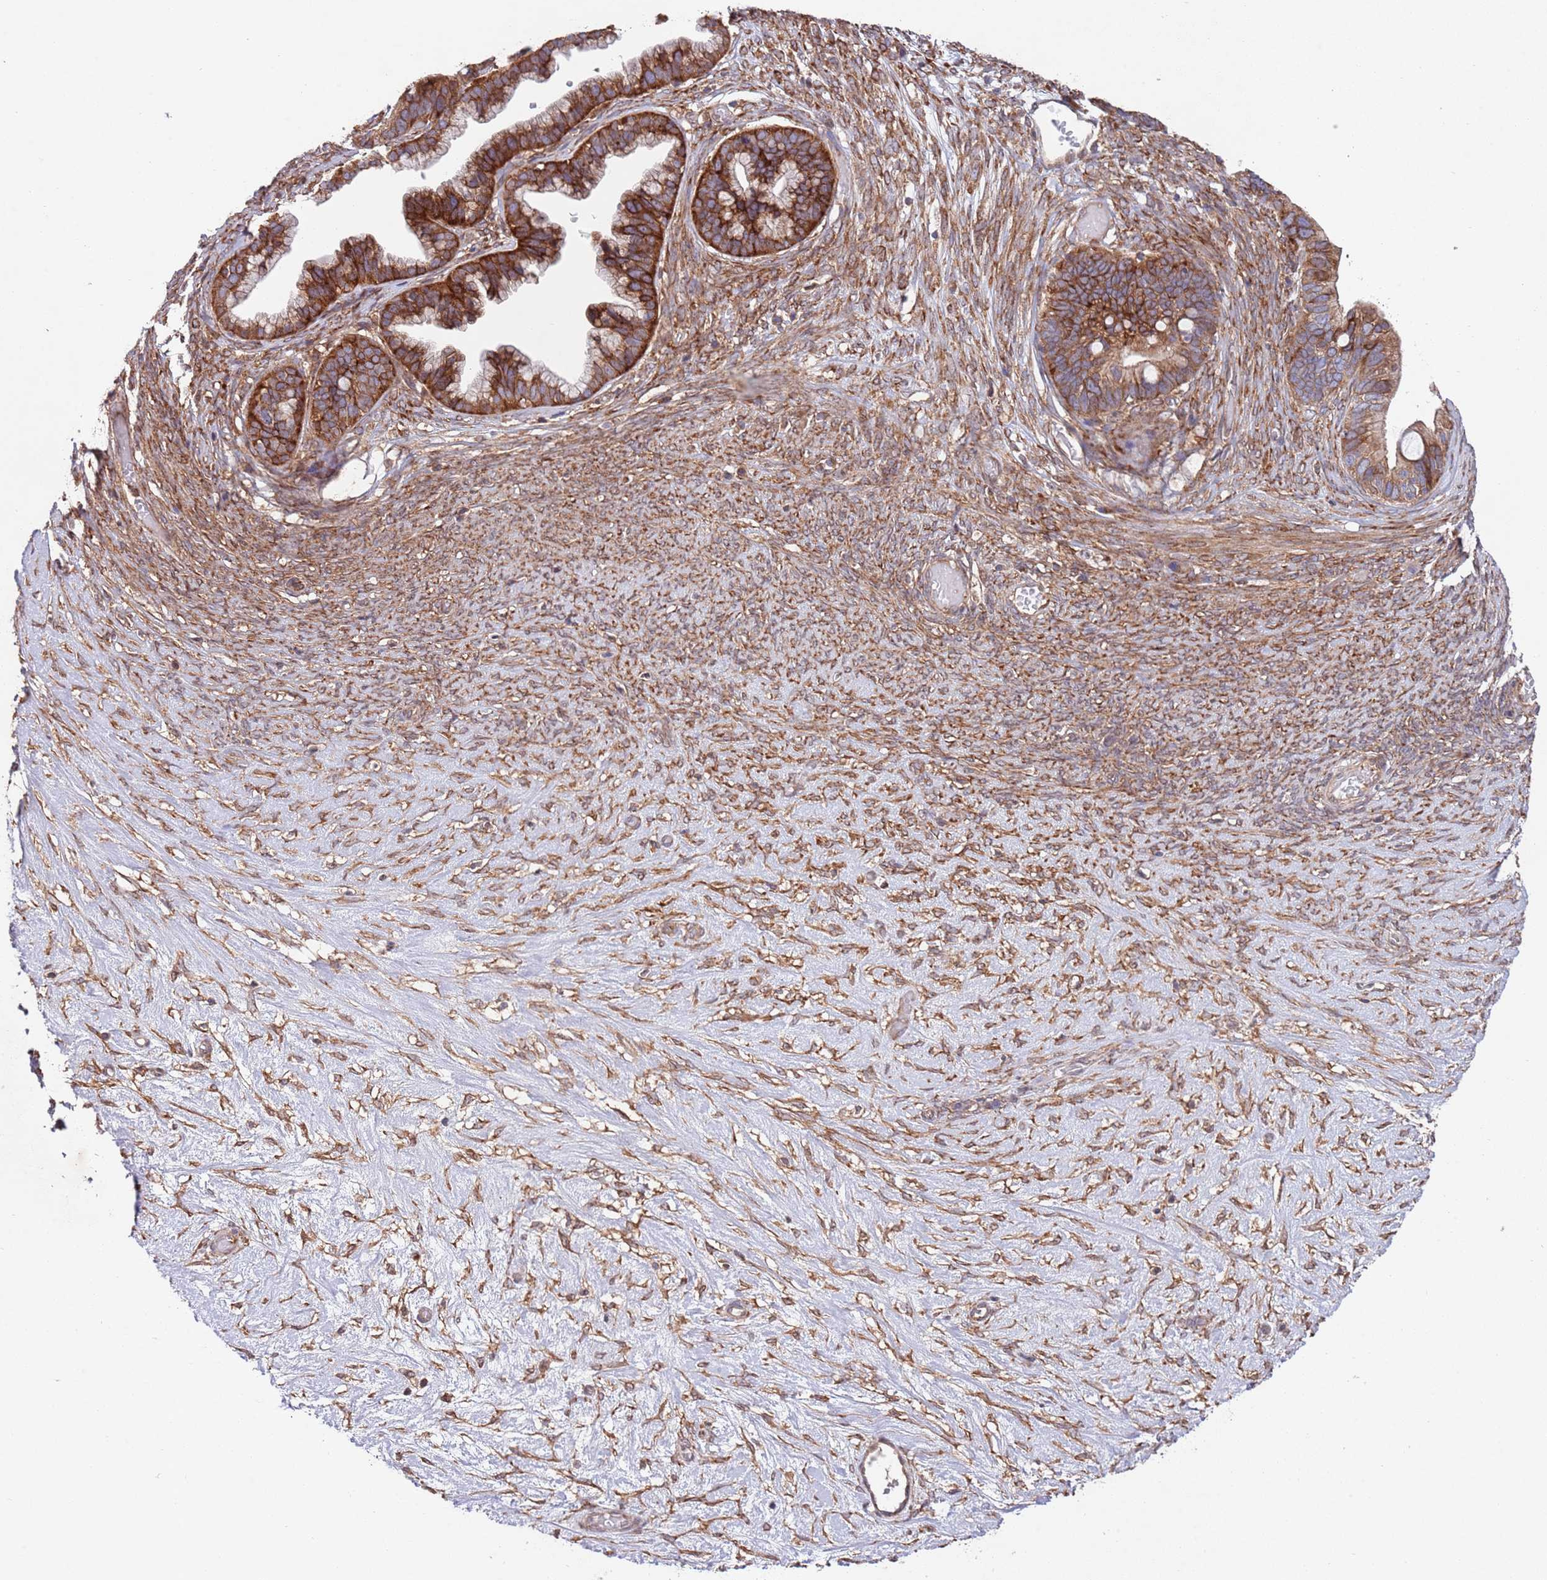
{"staining": {"intensity": "strong", "quantity": ">75%", "location": "cytoplasmic/membranous"}, "tissue": "ovarian cancer", "cell_type": "Tumor cells", "image_type": "cancer", "snomed": [{"axis": "morphology", "description": "Cystadenocarcinoma, serous, NOS"}, {"axis": "topography", "description": "Ovary"}], "caption": "High-power microscopy captured an immunohistochemistry (IHC) micrograph of ovarian cancer, revealing strong cytoplasmic/membranous expression in approximately >75% of tumor cells.", "gene": "RNF19B", "patient": {"sex": "female", "age": 56}}